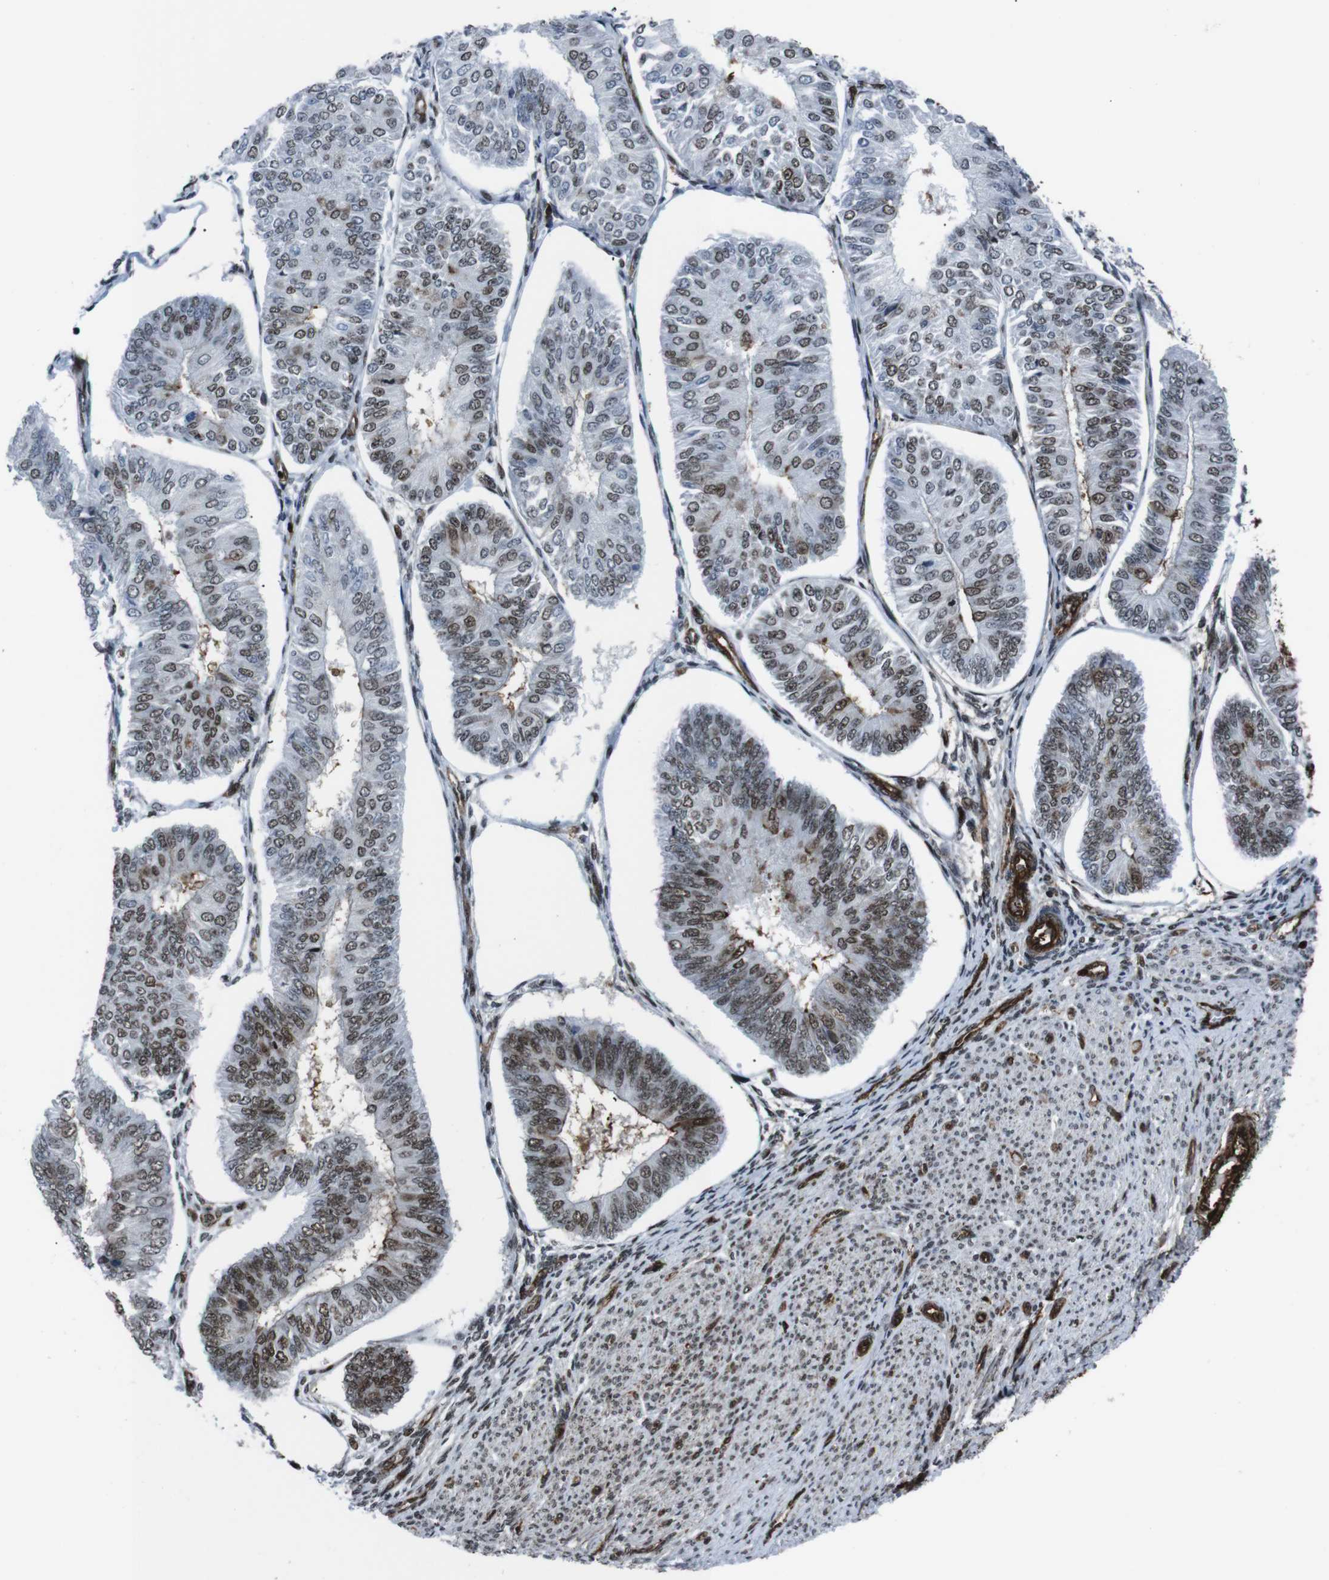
{"staining": {"intensity": "moderate", "quantity": "25%-75%", "location": "nuclear"}, "tissue": "endometrial cancer", "cell_type": "Tumor cells", "image_type": "cancer", "snomed": [{"axis": "morphology", "description": "Adenocarcinoma, NOS"}, {"axis": "topography", "description": "Endometrium"}], "caption": "Human endometrial cancer (adenocarcinoma) stained for a protein (brown) exhibits moderate nuclear positive expression in about 25%-75% of tumor cells.", "gene": "HNRNPU", "patient": {"sex": "female", "age": 58}}